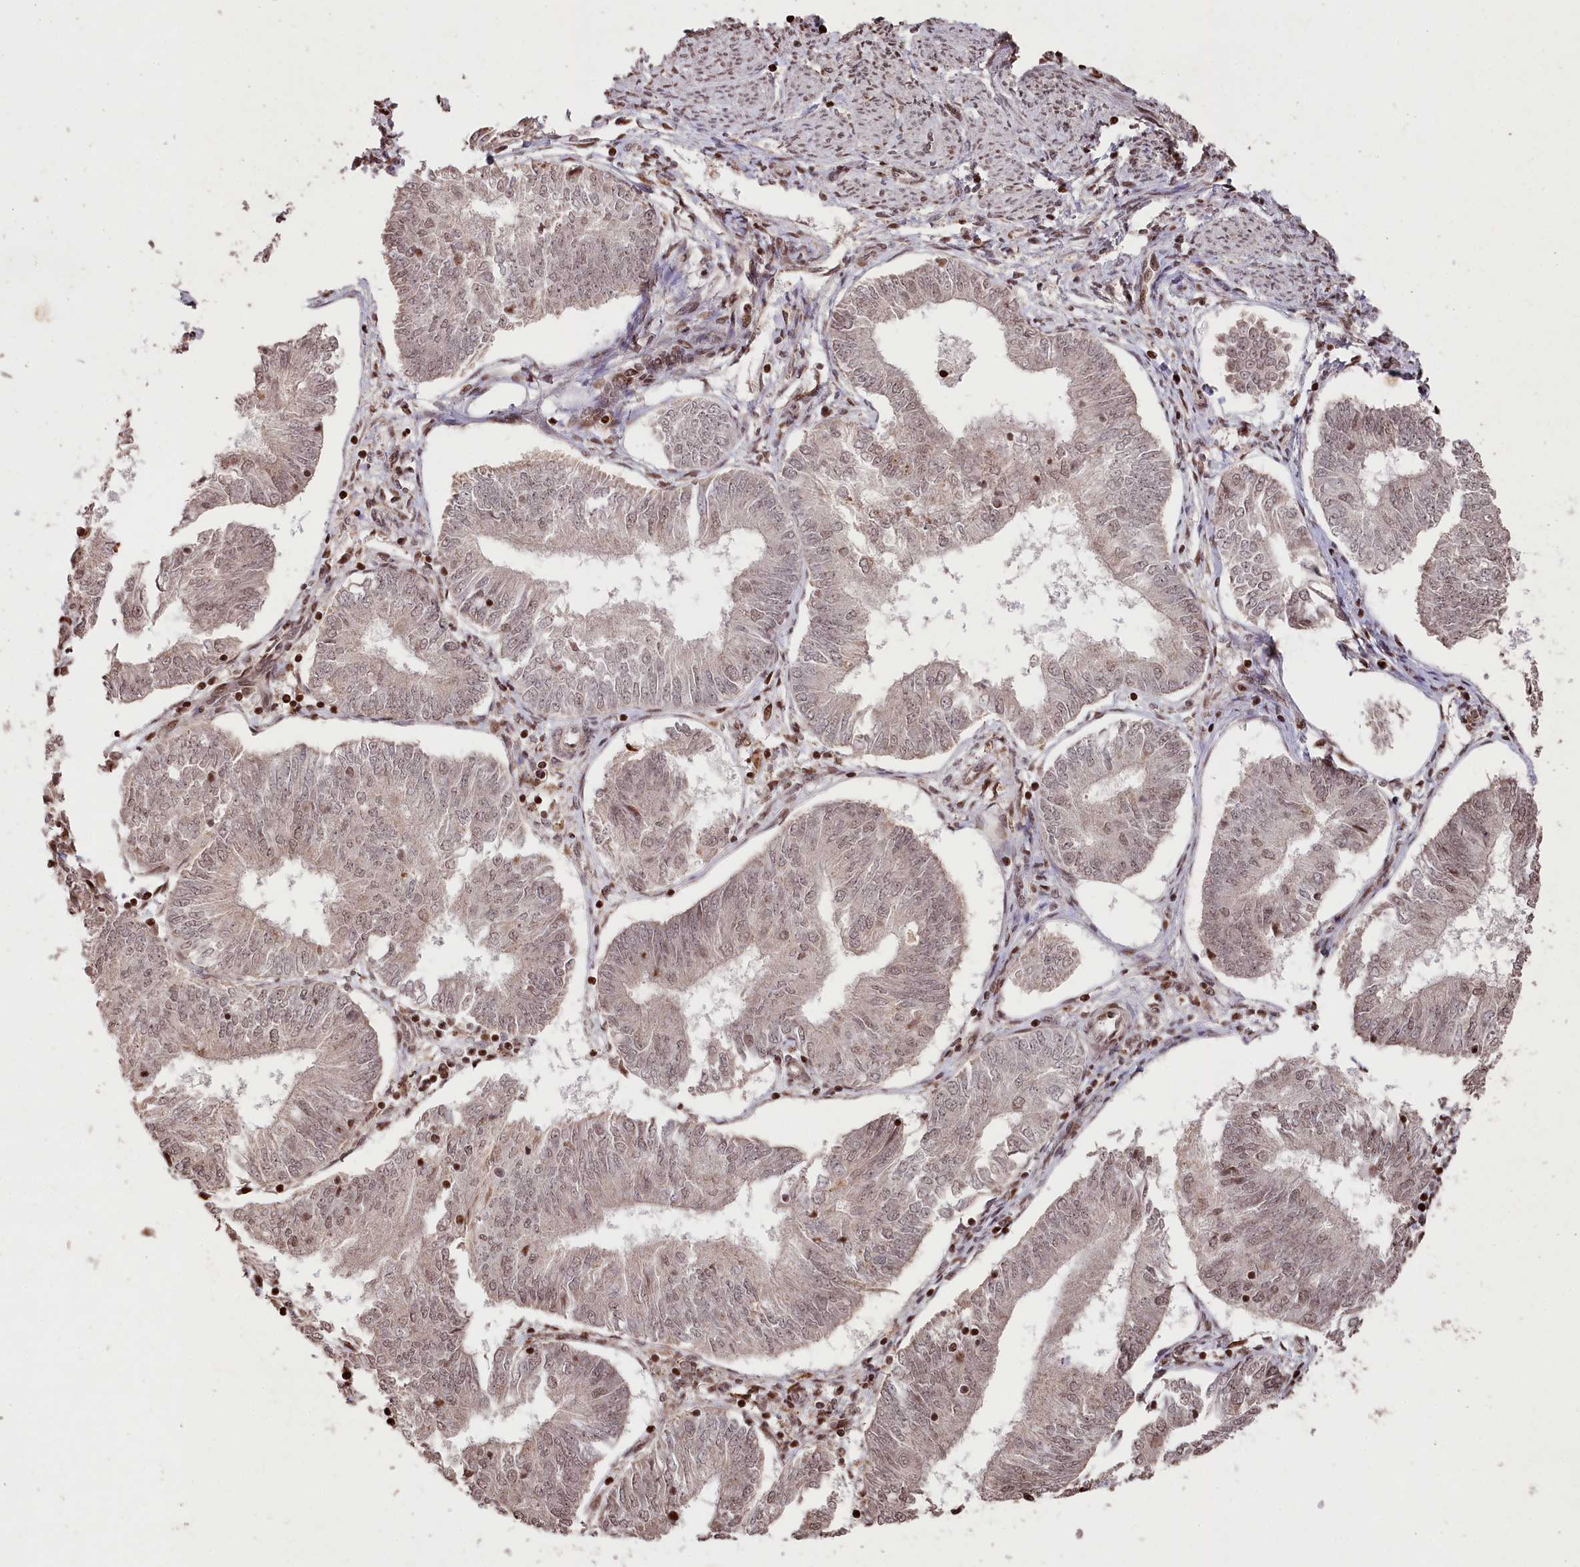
{"staining": {"intensity": "weak", "quantity": ">75%", "location": "nuclear"}, "tissue": "endometrial cancer", "cell_type": "Tumor cells", "image_type": "cancer", "snomed": [{"axis": "morphology", "description": "Adenocarcinoma, NOS"}, {"axis": "topography", "description": "Endometrium"}], "caption": "Weak nuclear protein positivity is present in approximately >75% of tumor cells in adenocarcinoma (endometrial).", "gene": "CCSER2", "patient": {"sex": "female", "age": 58}}